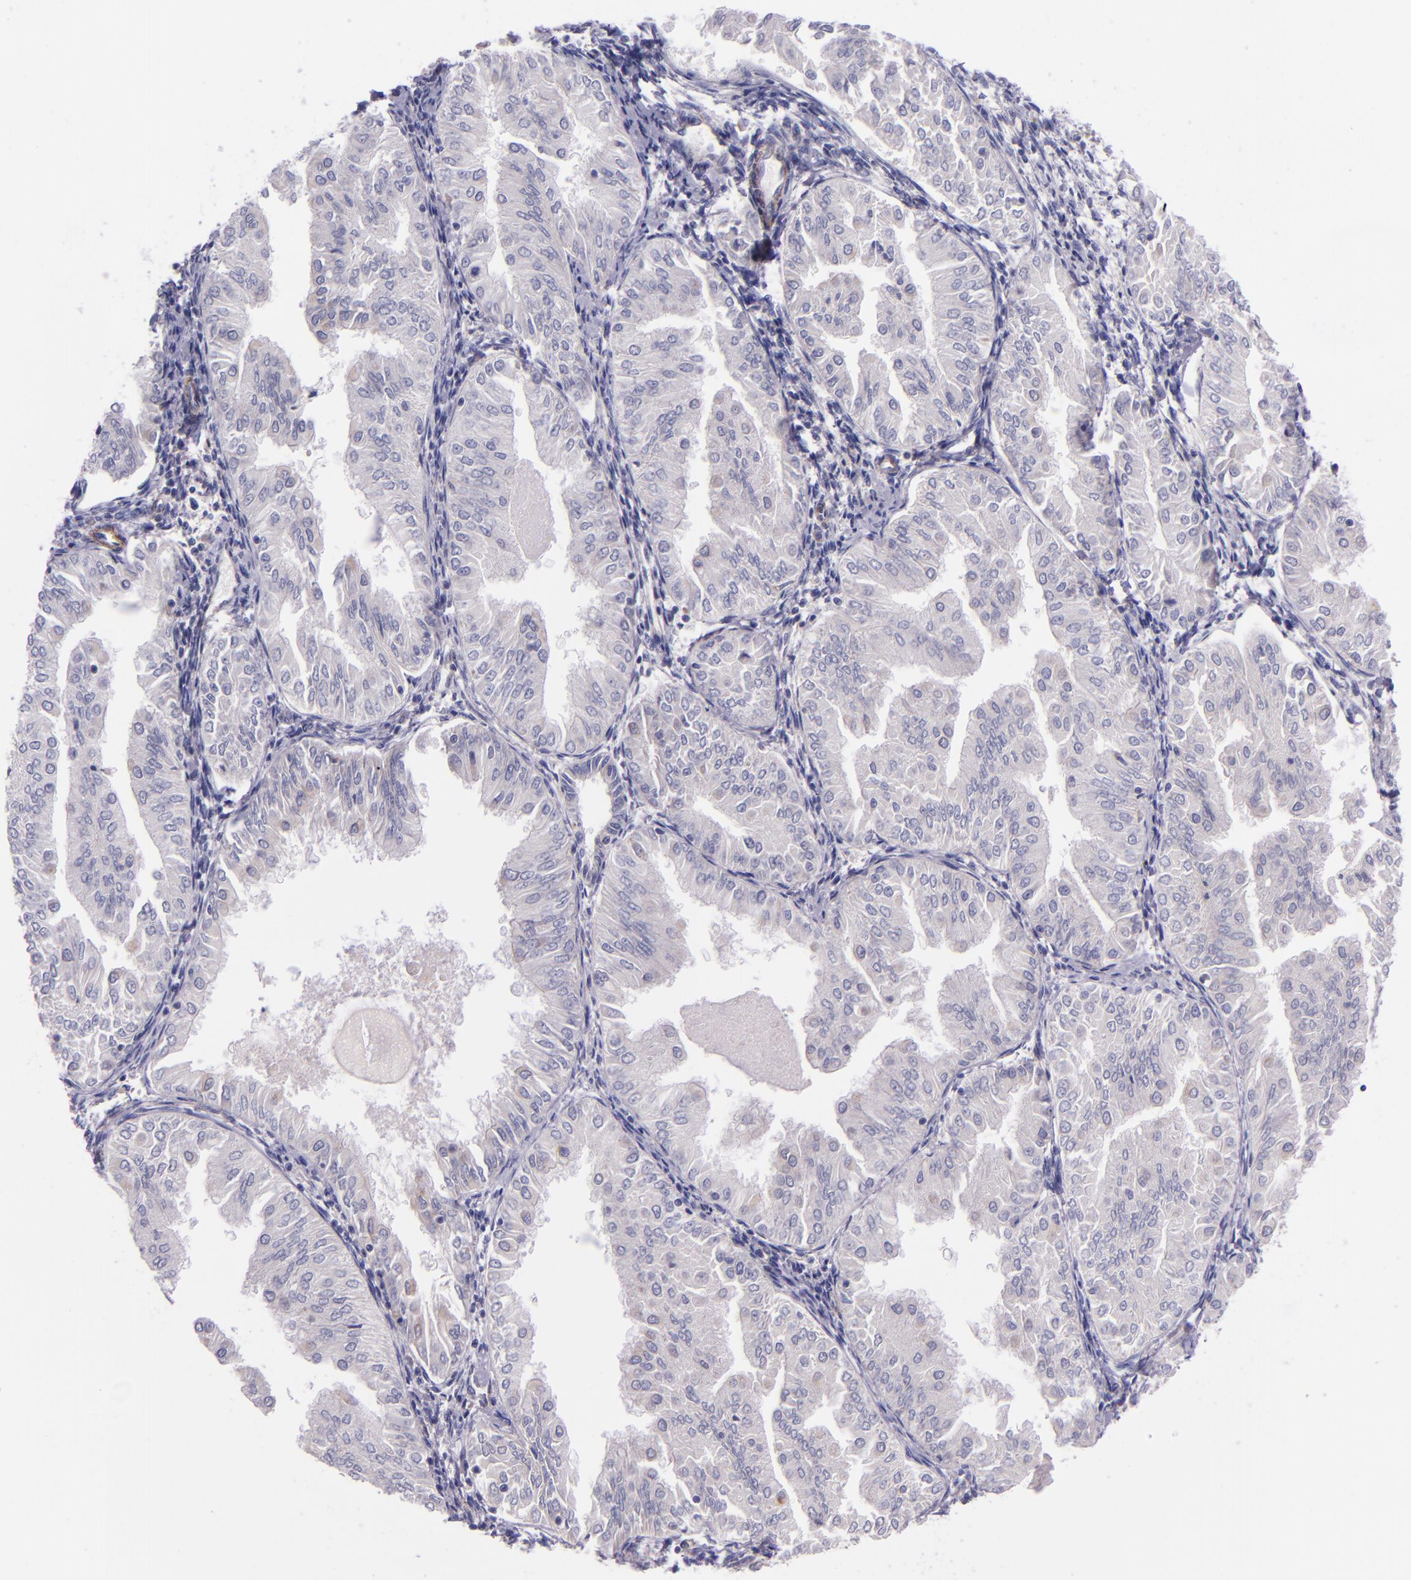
{"staining": {"intensity": "negative", "quantity": "none", "location": "none"}, "tissue": "endometrial cancer", "cell_type": "Tumor cells", "image_type": "cancer", "snomed": [{"axis": "morphology", "description": "Adenocarcinoma, NOS"}, {"axis": "topography", "description": "Endometrium"}], "caption": "This is an immunohistochemistry histopathology image of endometrial cancer. There is no expression in tumor cells.", "gene": "IDH3G", "patient": {"sex": "female", "age": 53}}